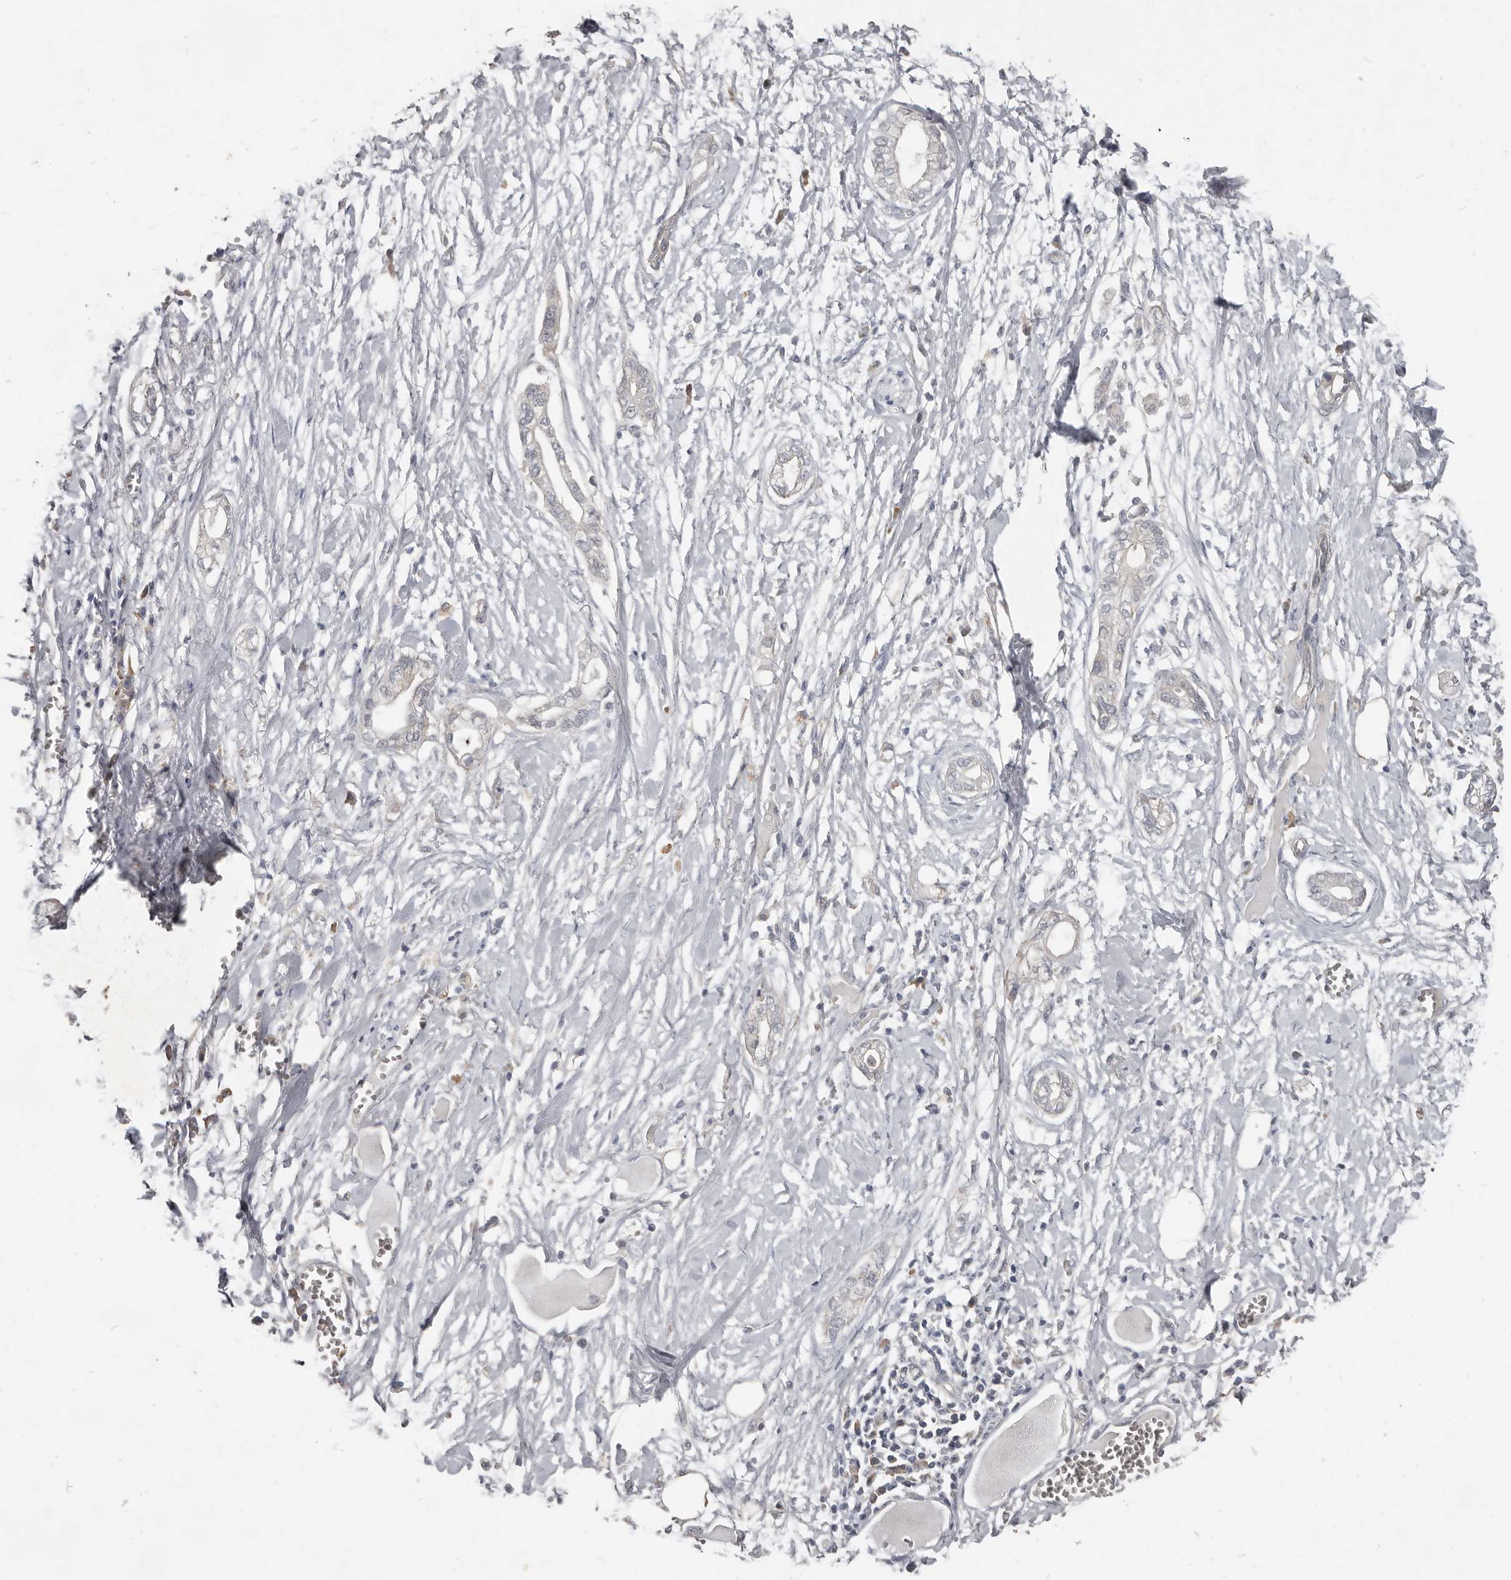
{"staining": {"intensity": "negative", "quantity": "none", "location": "none"}, "tissue": "pancreatic cancer", "cell_type": "Tumor cells", "image_type": "cancer", "snomed": [{"axis": "morphology", "description": "Adenocarcinoma, NOS"}, {"axis": "topography", "description": "Pancreas"}], "caption": "Protein analysis of pancreatic cancer (adenocarcinoma) shows no significant expression in tumor cells.", "gene": "AKNAD1", "patient": {"sex": "male", "age": 68}}